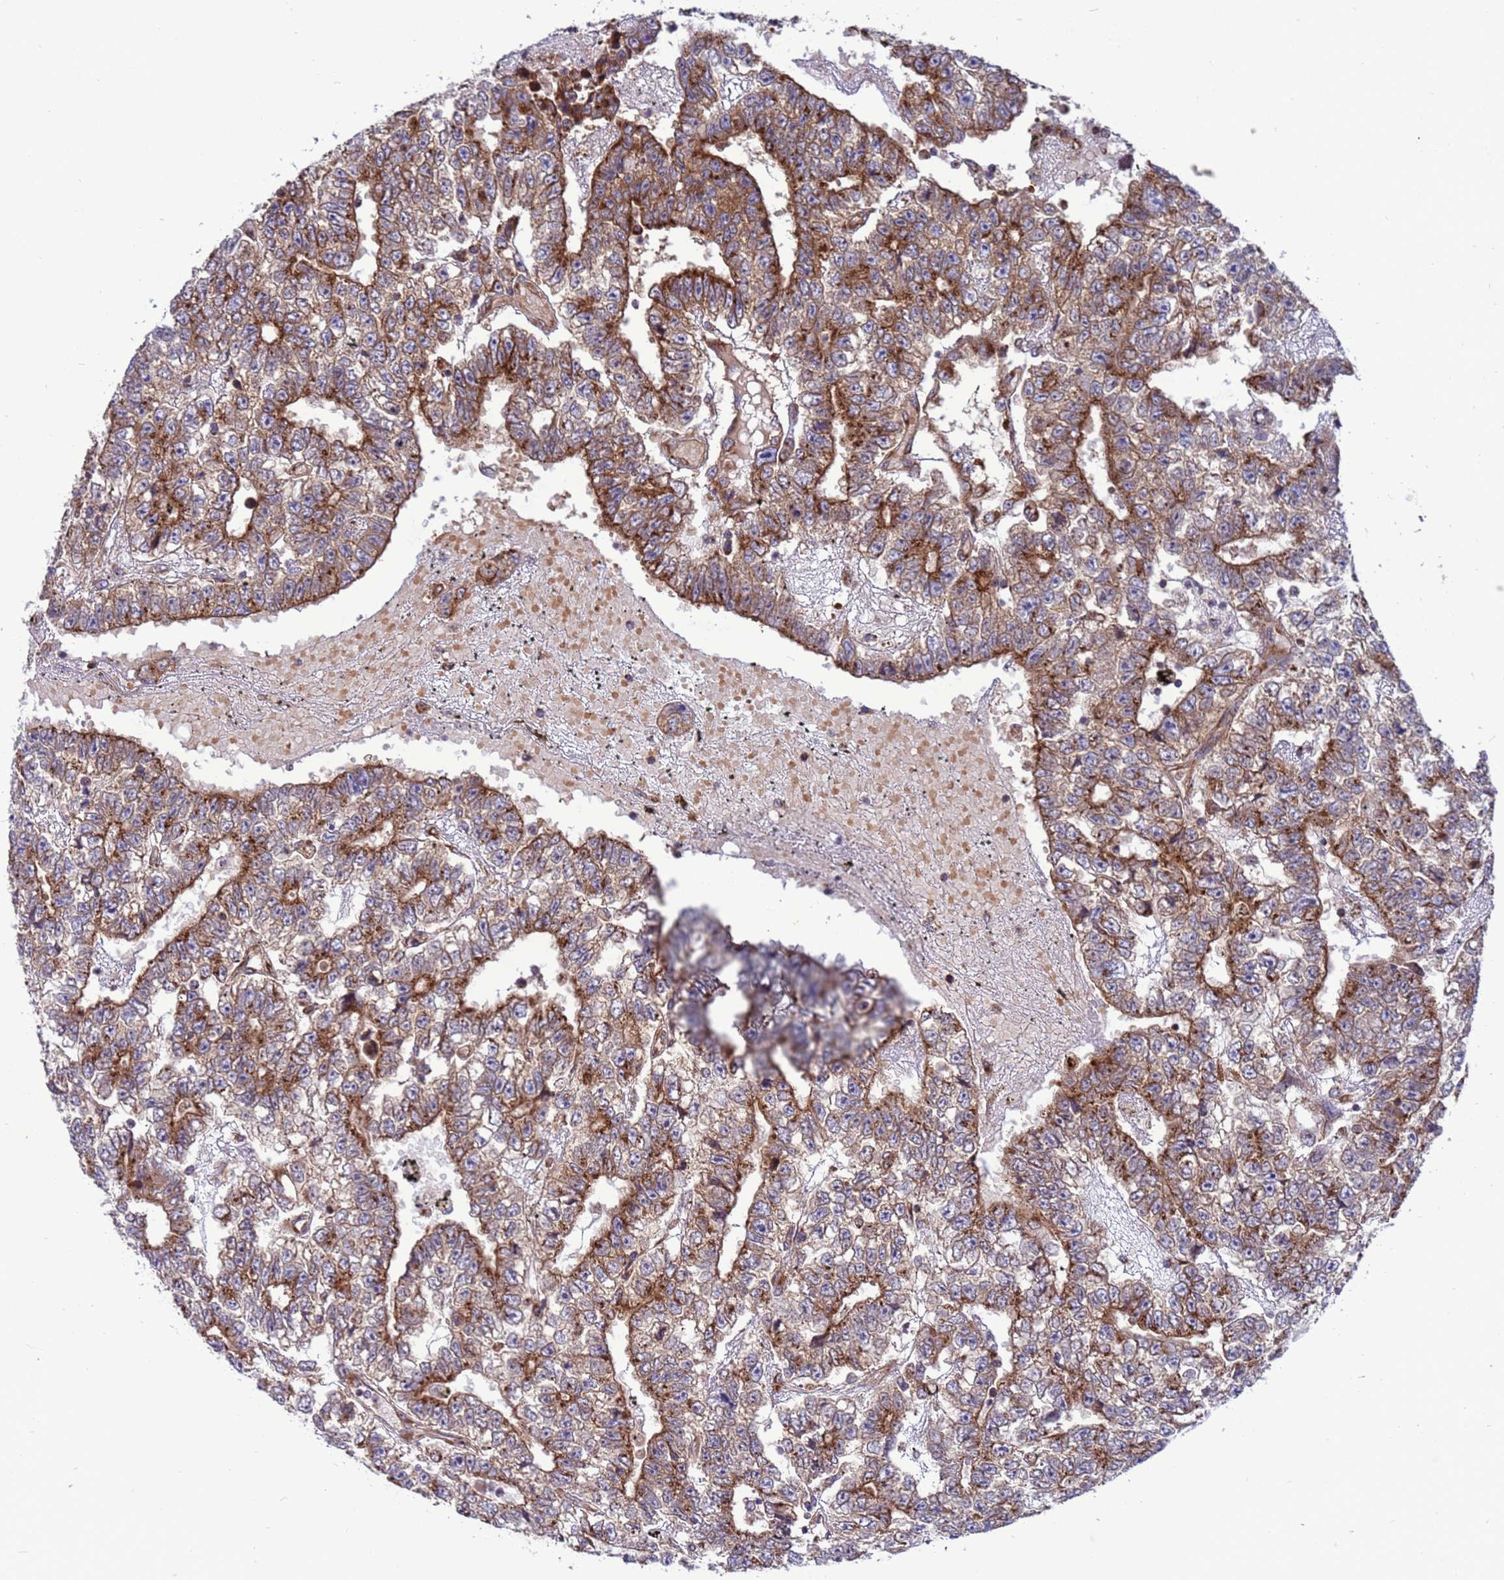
{"staining": {"intensity": "moderate", "quantity": ">75%", "location": "cytoplasmic/membranous"}, "tissue": "testis cancer", "cell_type": "Tumor cells", "image_type": "cancer", "snomed": [{"axis": "morphology", "description": "Carcinoma, Embryonal, NOS"}, {"axis": "topography", "description": "Testis"}], "caption": "Testis embryonal carcinoma stained with immunohistochemistry (IHC) demonstrates moderate cytoplasmic/membranous staining in approximately >75% of tumor cells.", "gene": "ZC3HAV1", "patient": {"sex": "male", "age": 25}}